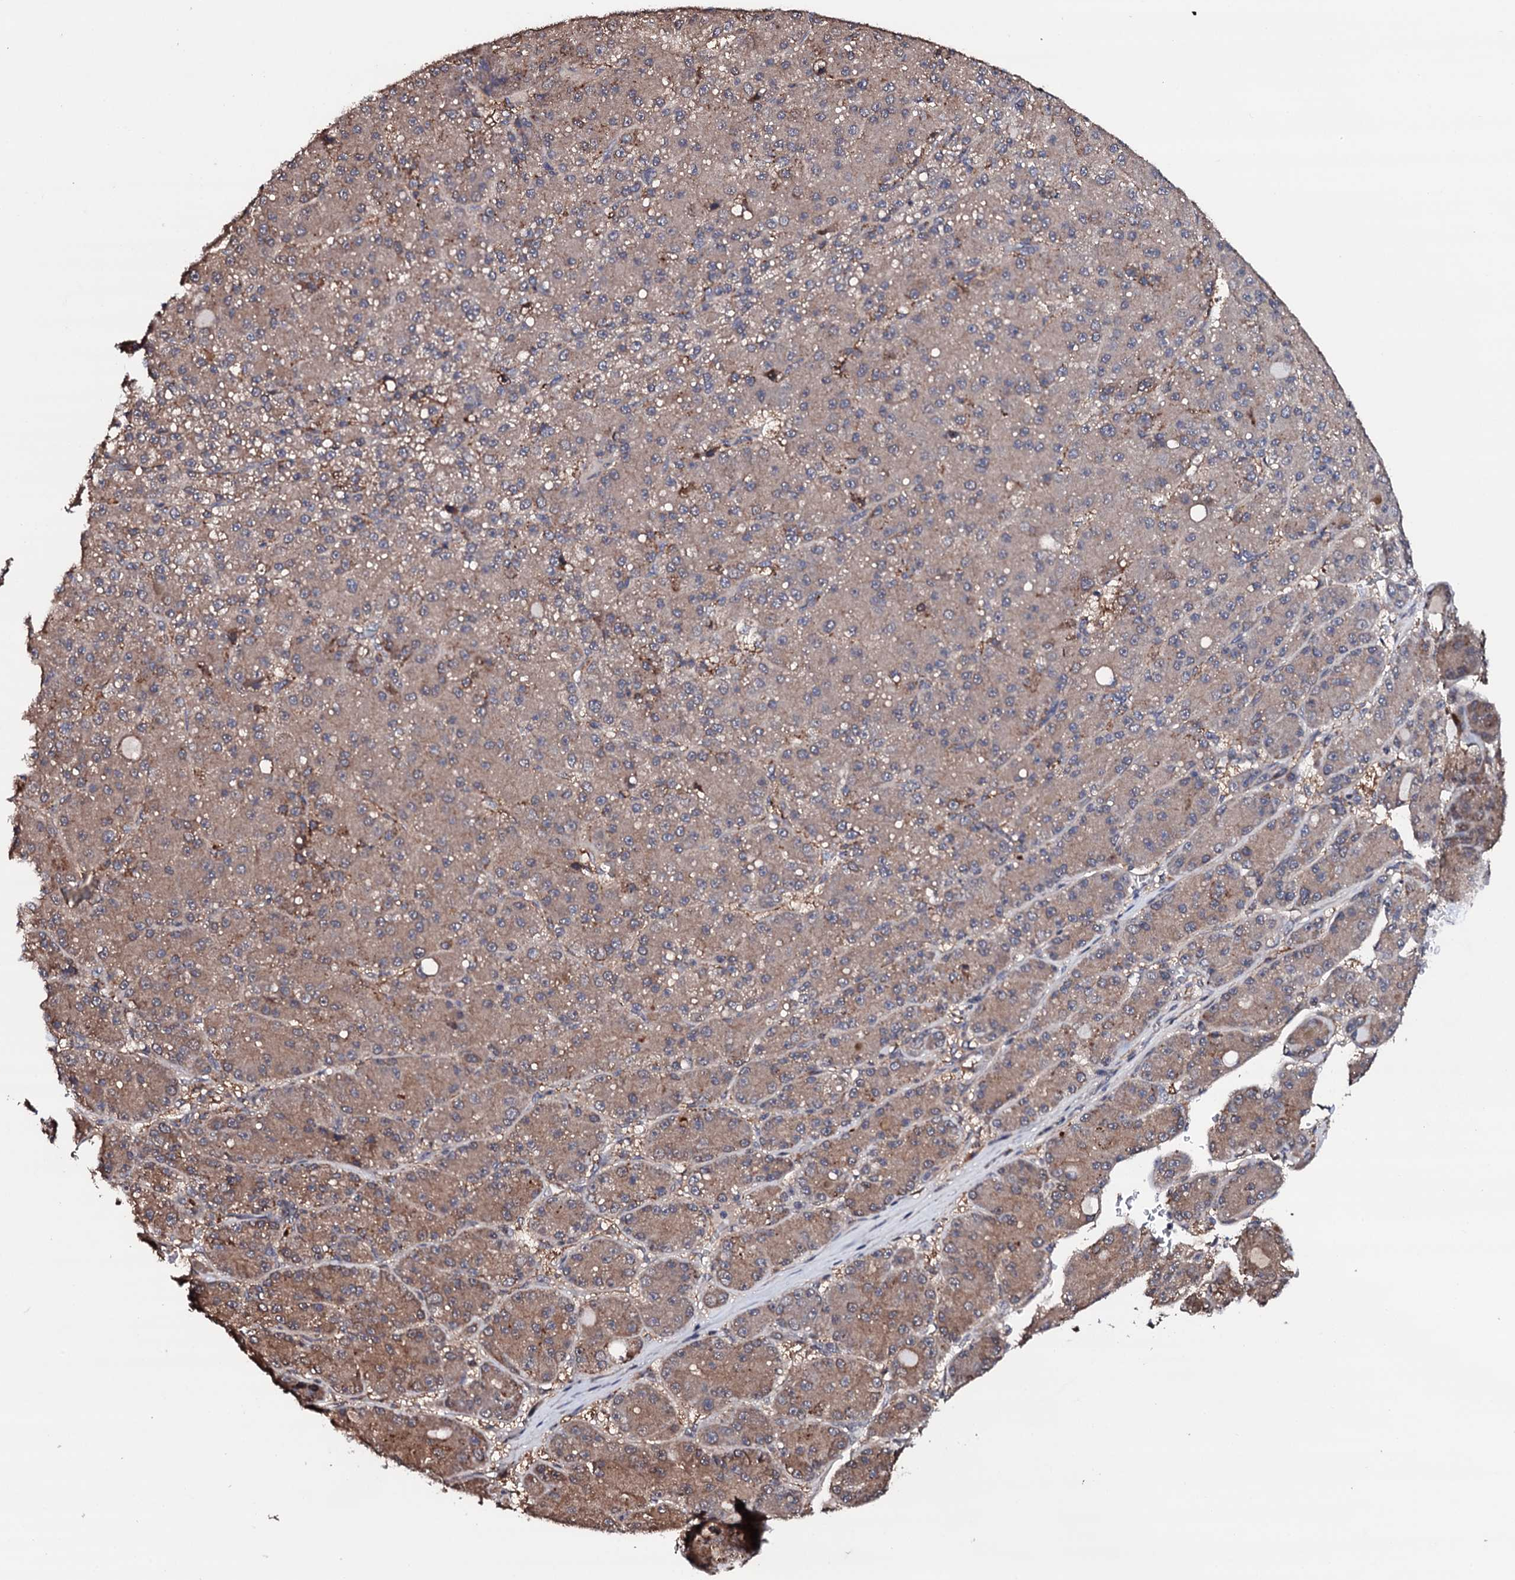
{"staining": {"intensity": "moderate", "quantity": "25%-75%", "location": "cytoplasmic/membranous"}, "tissue": "liver cancer", "cell_type": "Tumor cells", "image_type": "cancer", "snomed": [{"axis": "morphology", "description": "Carcinoma, Hepatocellular, NOS"}, {"axis": "topography", "description": "Liver"}], "caption": "A medium amount of moderate cytoplasmic/membranous expression is seen in about 25%-75% of tumor cells in liver cancer tissue.", "gene": "EDC3", "patient": {"sex": "male", "age": 67}}